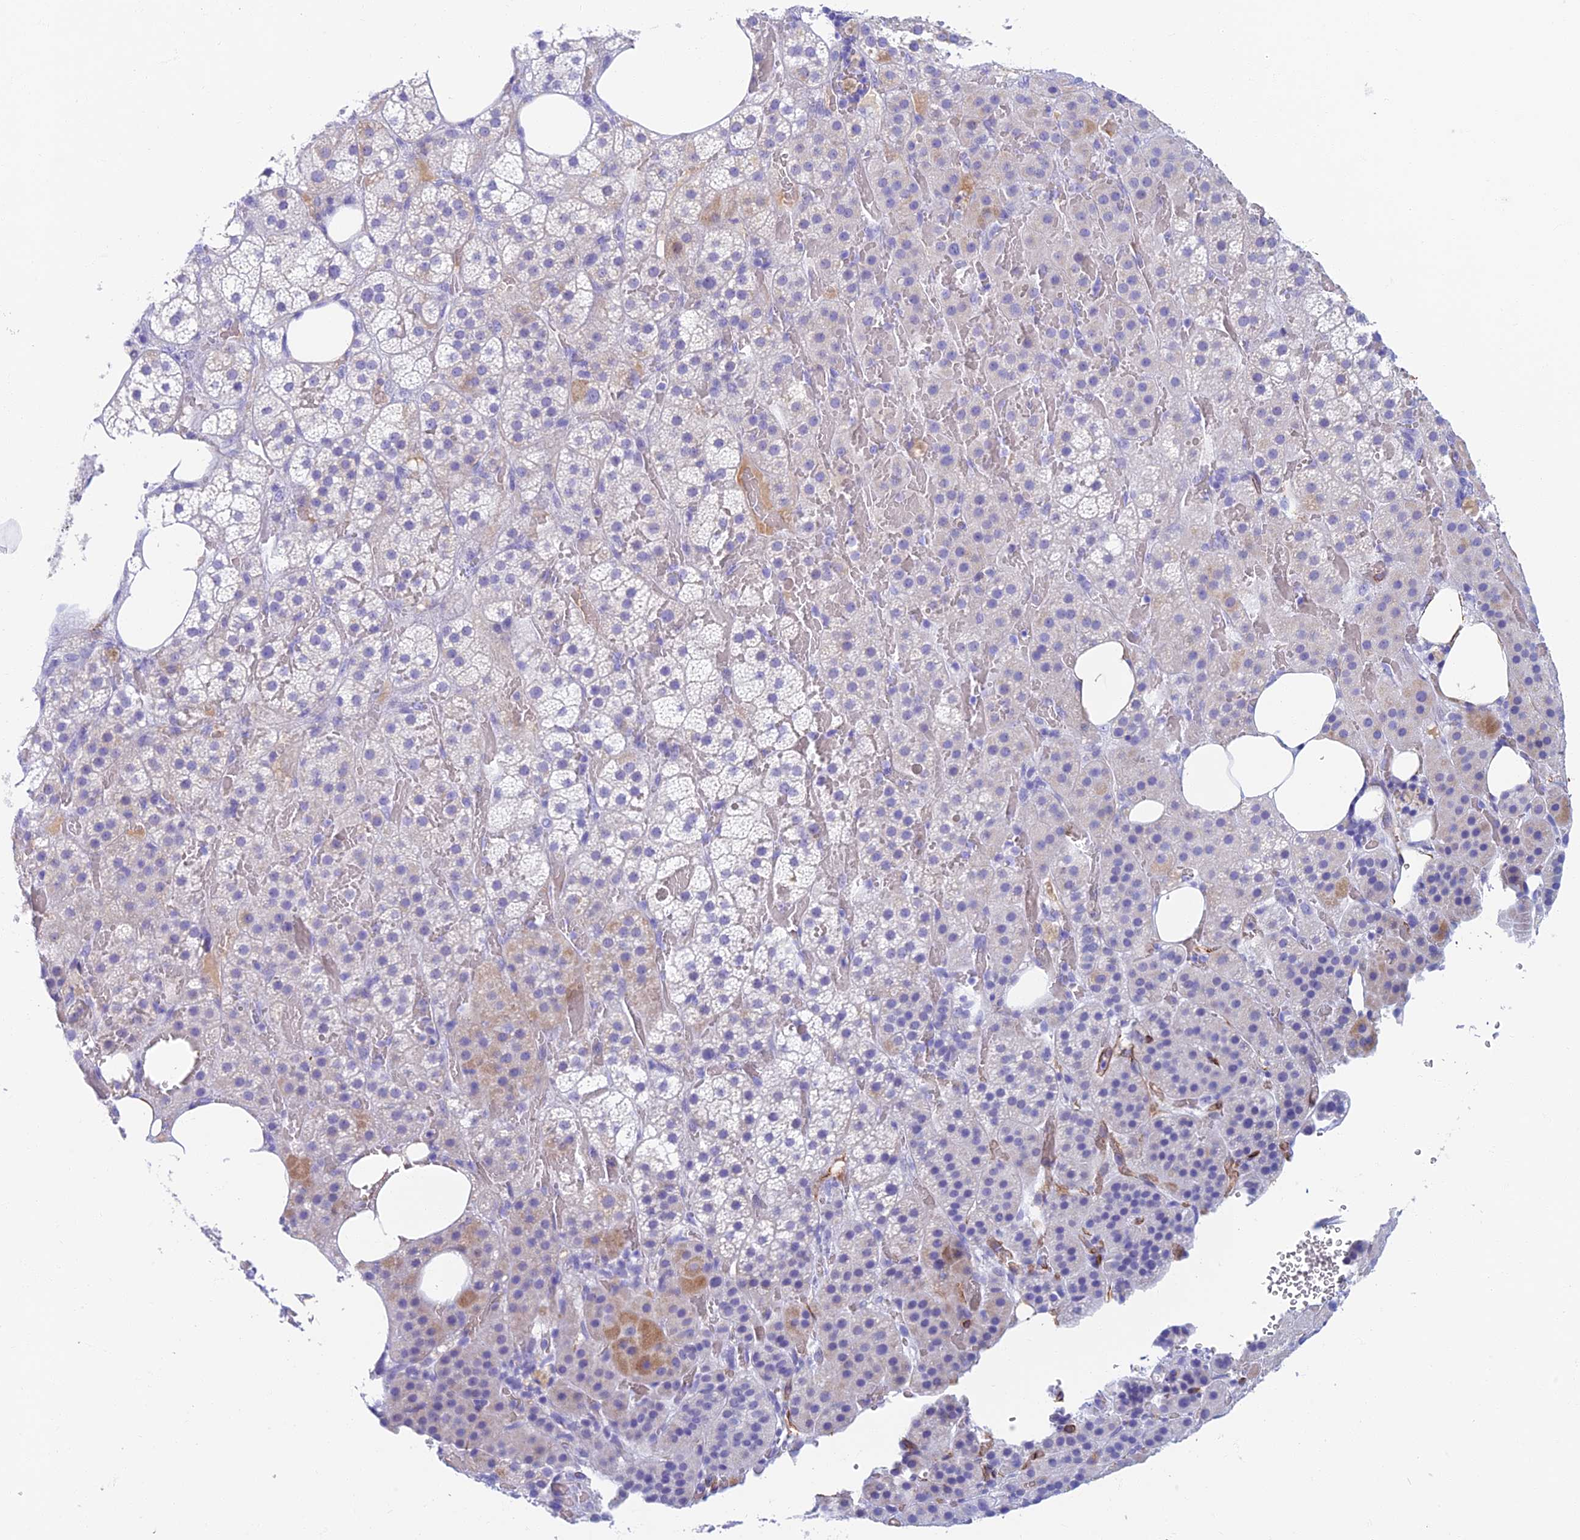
{"staining": {"intensity": "weak", "quantity": "<25%", "location": "cytoplasmic/membranous"}, "tissue": "adrenal gland", "cell_type": "Glandular cells", "image_type": "normal", "snomed": [{"axis": "morphology", "description": "Normal tissue, NOS"}, {"axis": "topography", "description": "Adrenal gland"}], "caption": "Immunohistochemistry image of unremarkable adrenal gland: human adrenal gland stained with DAB (3,3'-diaminobenzidine) displays no significant protein expression in glandular cells.", "gene": "ETFRF1", "patient": {"sex": "female", "age": 59}}